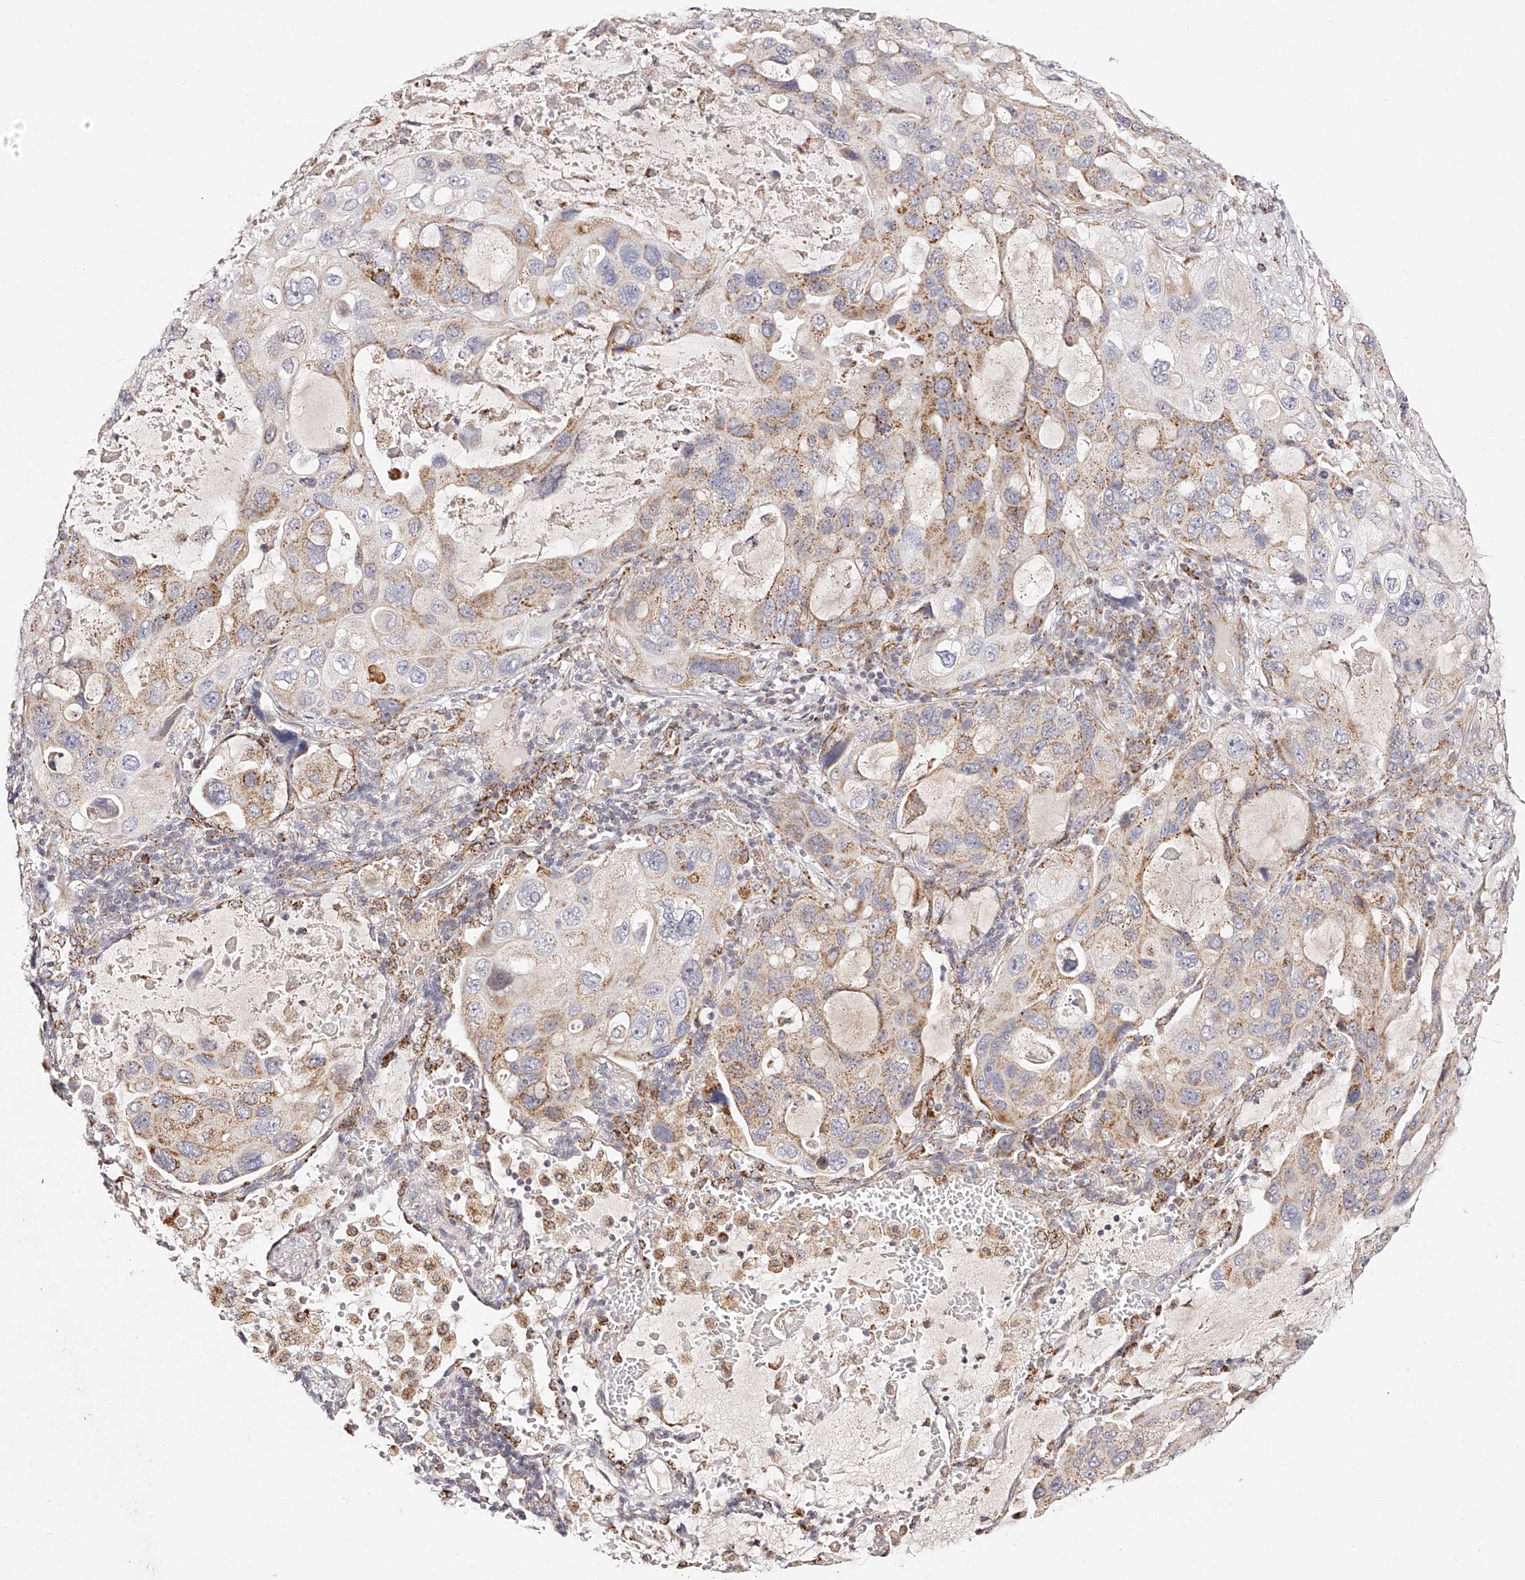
{"staining": {"intensity": "moderate", "quantity": "25%-75%", "location": "cytoplasmic/membranous"}, "tissue": "lung cancer", "cell_type": "Tumor cells", "image_type": "cancer", "snomed": [{"axis": "morphology", "description": "Squamous cell carcinoma, NOS"}, {"axis": "topography", "description": "Lung"}], "caption": "A micrograph showing moderate cytoplasmic/membranous expression in approximately 25%-75% of tumor cells in lung cancer (squamous cell carcinoma), as visualized by brown immunohistochemical staining.", "gene": "NDUFV3", "patient": {"sex": "female", "age": 73}}